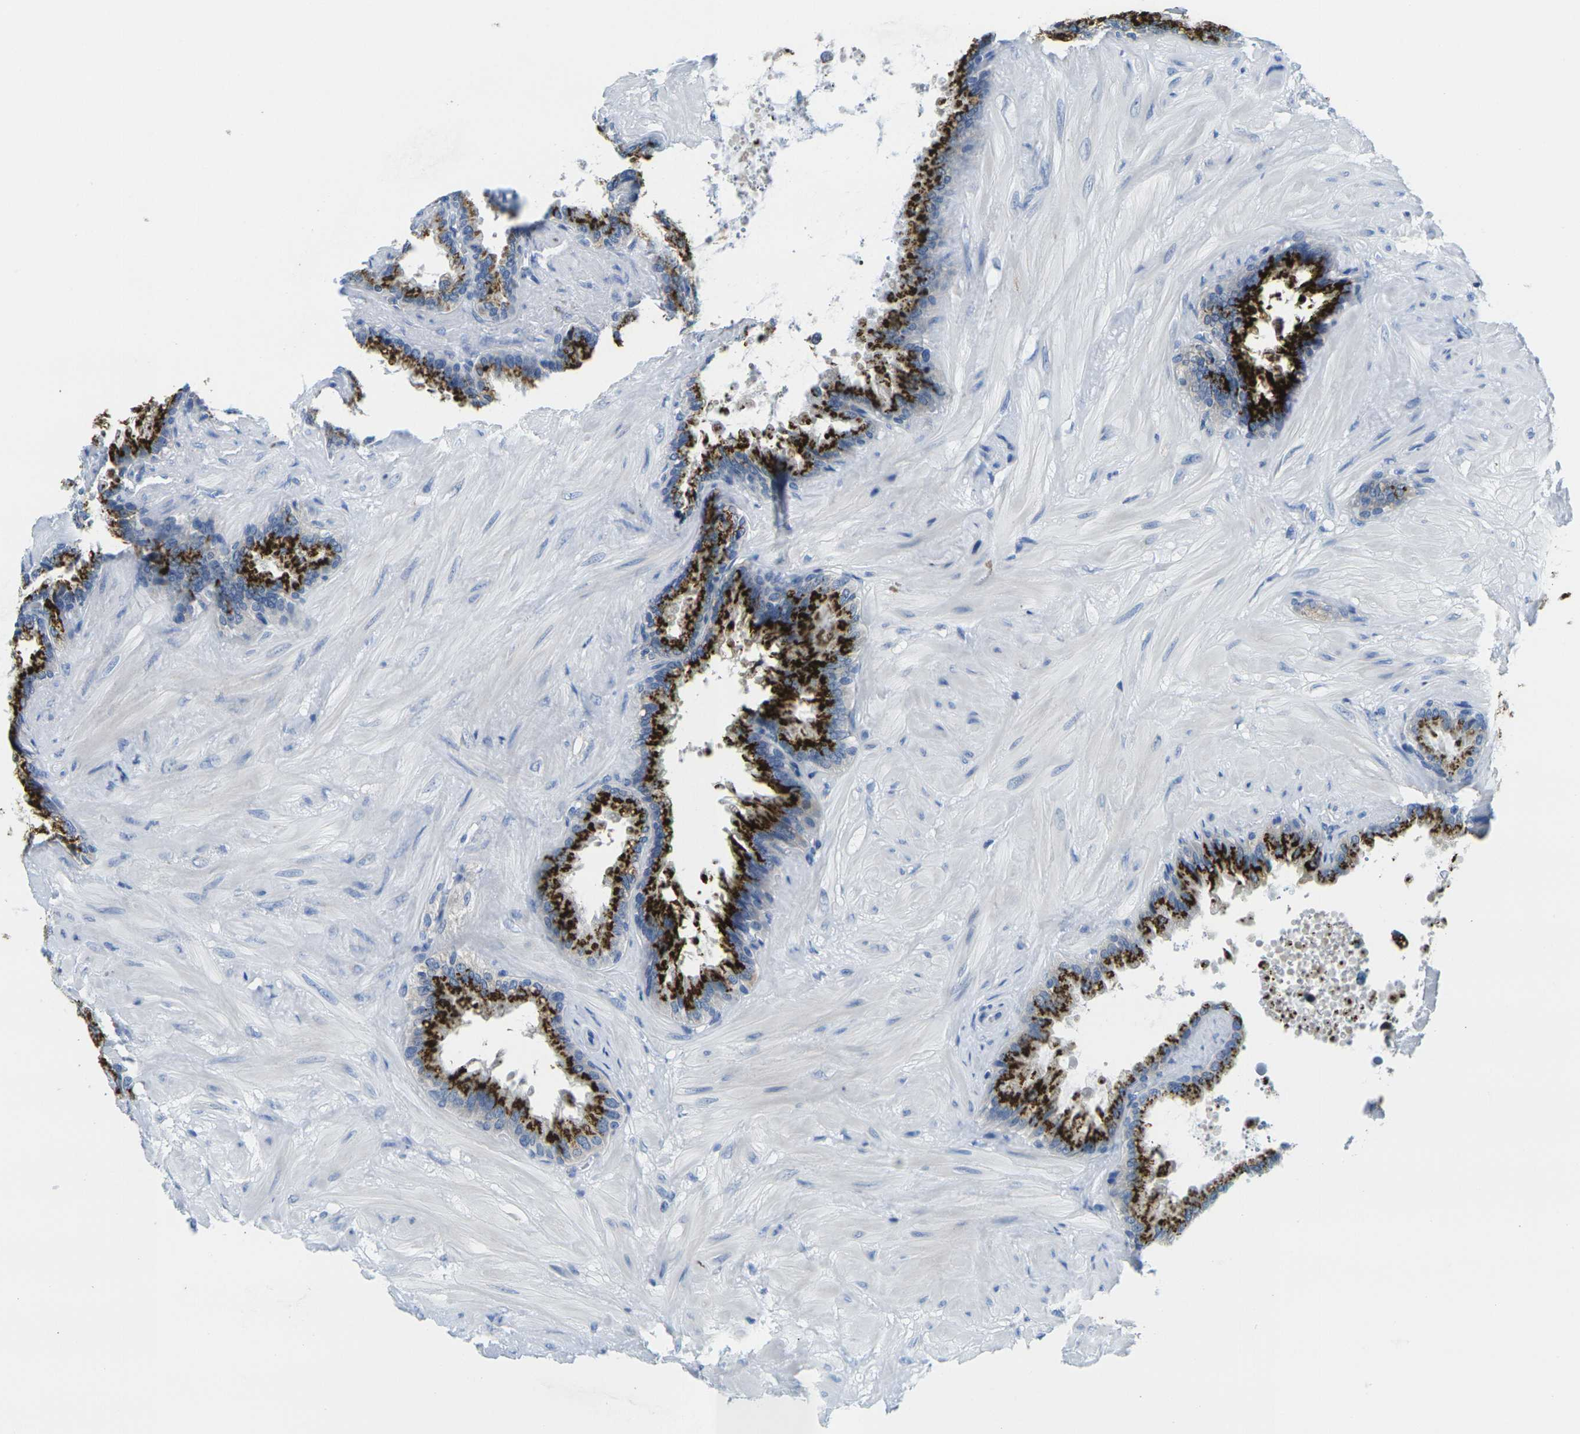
{"staining": {"intensity": "strong", "quantity": ">75%", "location": "cytoplasmic/membranous"}, "tissue": "seminal vesicle", "cell_type": "Glandular cells", "image_type": "normal", "snomed": [{"axis": "morphology", "description": "Normal tissue, NOS"}, {"axis": "topography", "description": "Seminal veicle"}], "caption": "Immunohistochemistry (IHC) micrograph of normal seminal vesicle: seminal vesicle stained using IHC shows high levels of strong protein expression localized specifically in the cytoplasmic/membranous of glandular cells, appearing as a cytoplasmic/membranous brown color.", "gene": "FAM3D", "patient": {"sex": "male", "age": 46}}